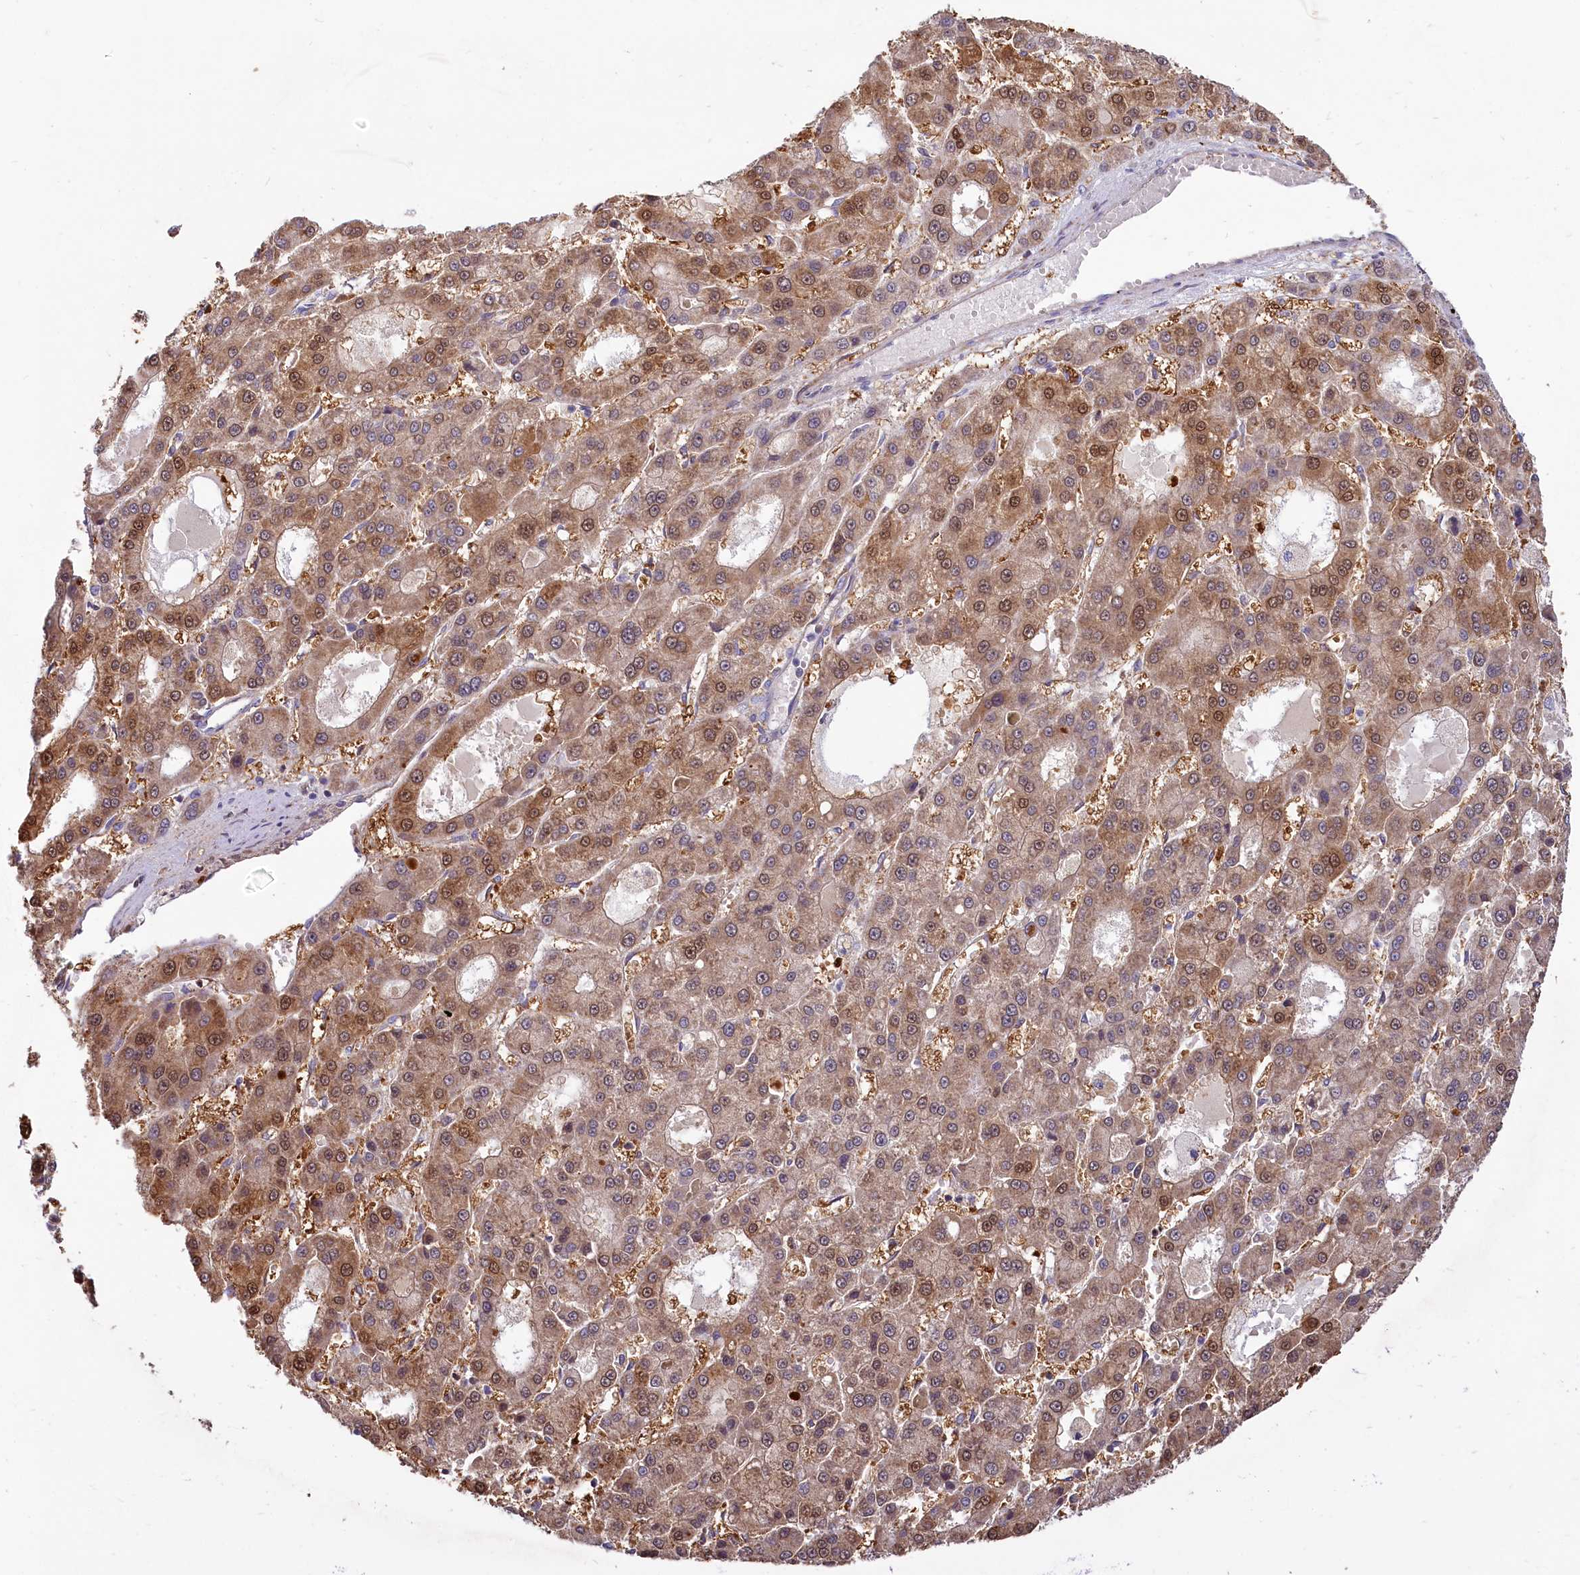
{"staining": {"intensity": "moderate", "quantity": ">75%", "location": "cytoplasmic/membranous,nuclear"}, "tissue": "liver cancer", "cell_type": "Tumor cells", "image_type": "cancer", "snomed": [{"axis": "morphology", "description": "Carcinoma, Hepatocellular, NOS"}, {"axis": "topography", "description": "Liver"}], "caption": "This micrograph shows immunohistochemistry staining of hepatocellular carcinoma (liver), with medium moderate cytoplasmic/membranous and nuclear expression in approximately >75% of tumor cells.", "gene": "LMOD3", "patient": {"sex": "male", "age": 70}}